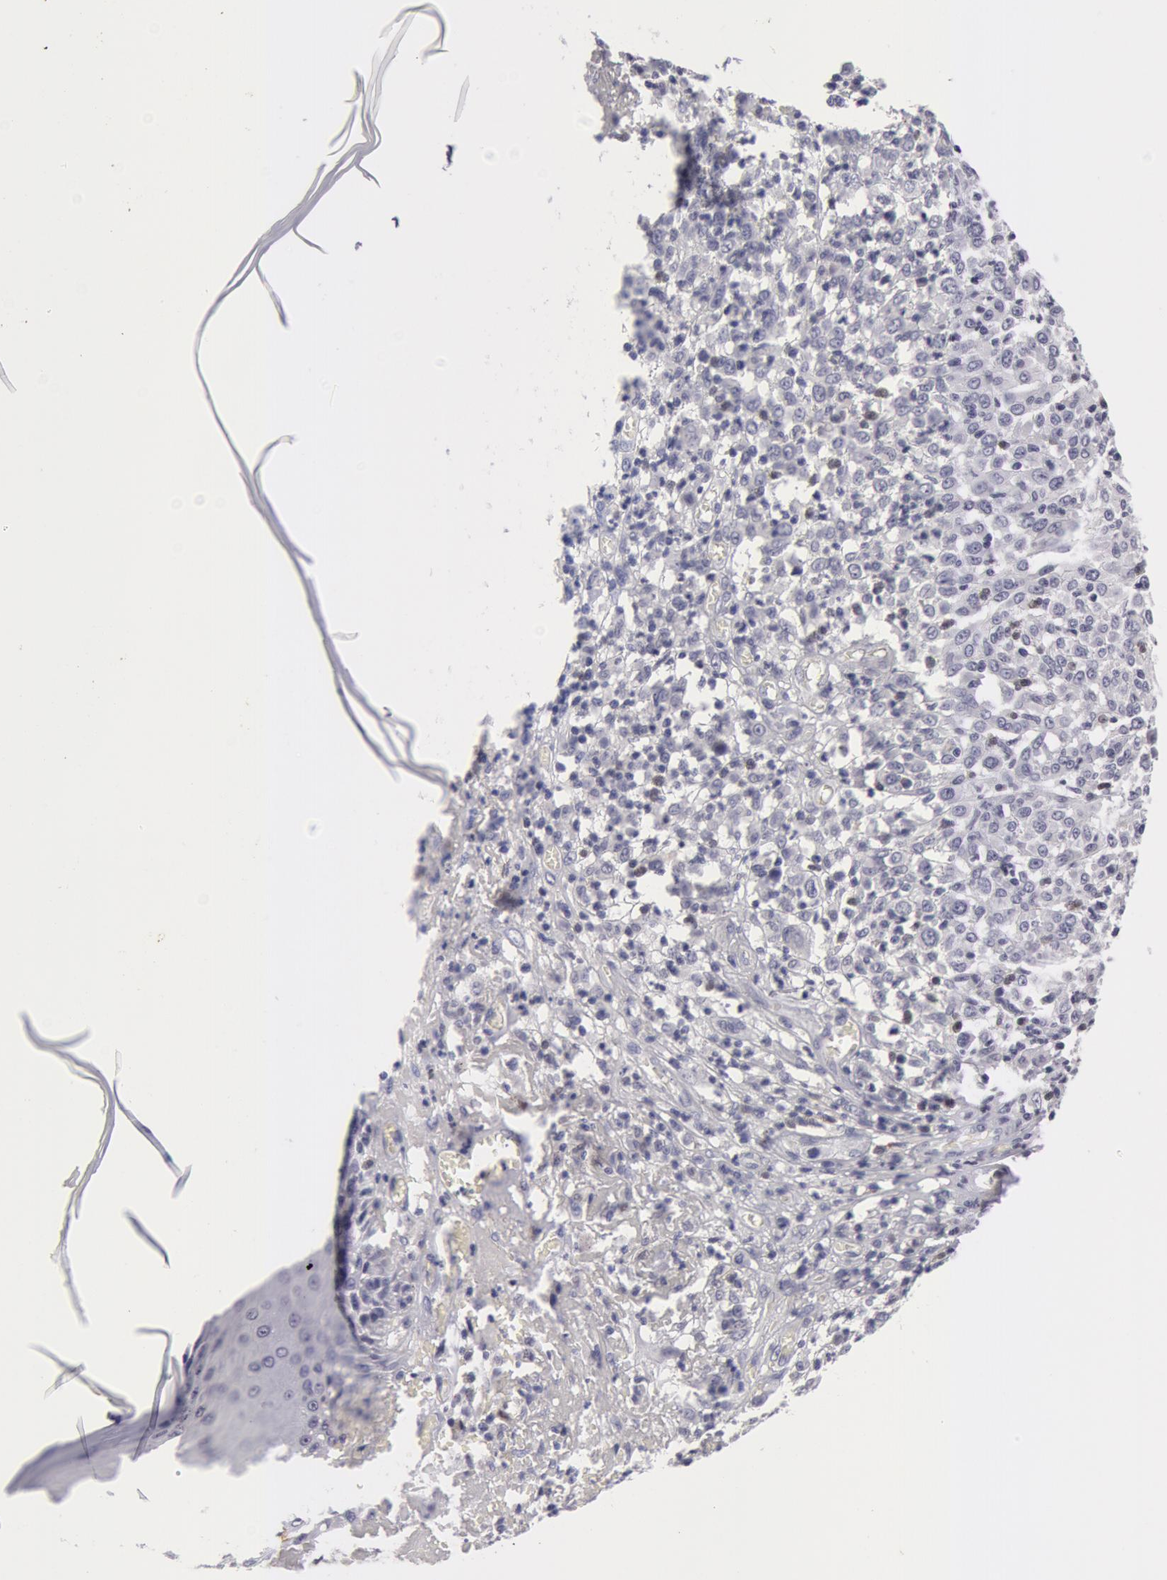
{"staining": {"intensity": "negative", "quantity": "none", "location": "none"}, "tissue": "melanoma", "cell_type": "Tumor cells", "image_type": "cancer", "snomed": [{"axis": "morphology", "description": "Malignant melanoma, NOS"}, {"axis": "topography", "description": "Skin"}], "caption": "This is an IHC photomicrograph of human melanoma. There is no staining in tumor cells.", "gene": "NLGN4X", "patient": {"sex": "female", "age": 49}}